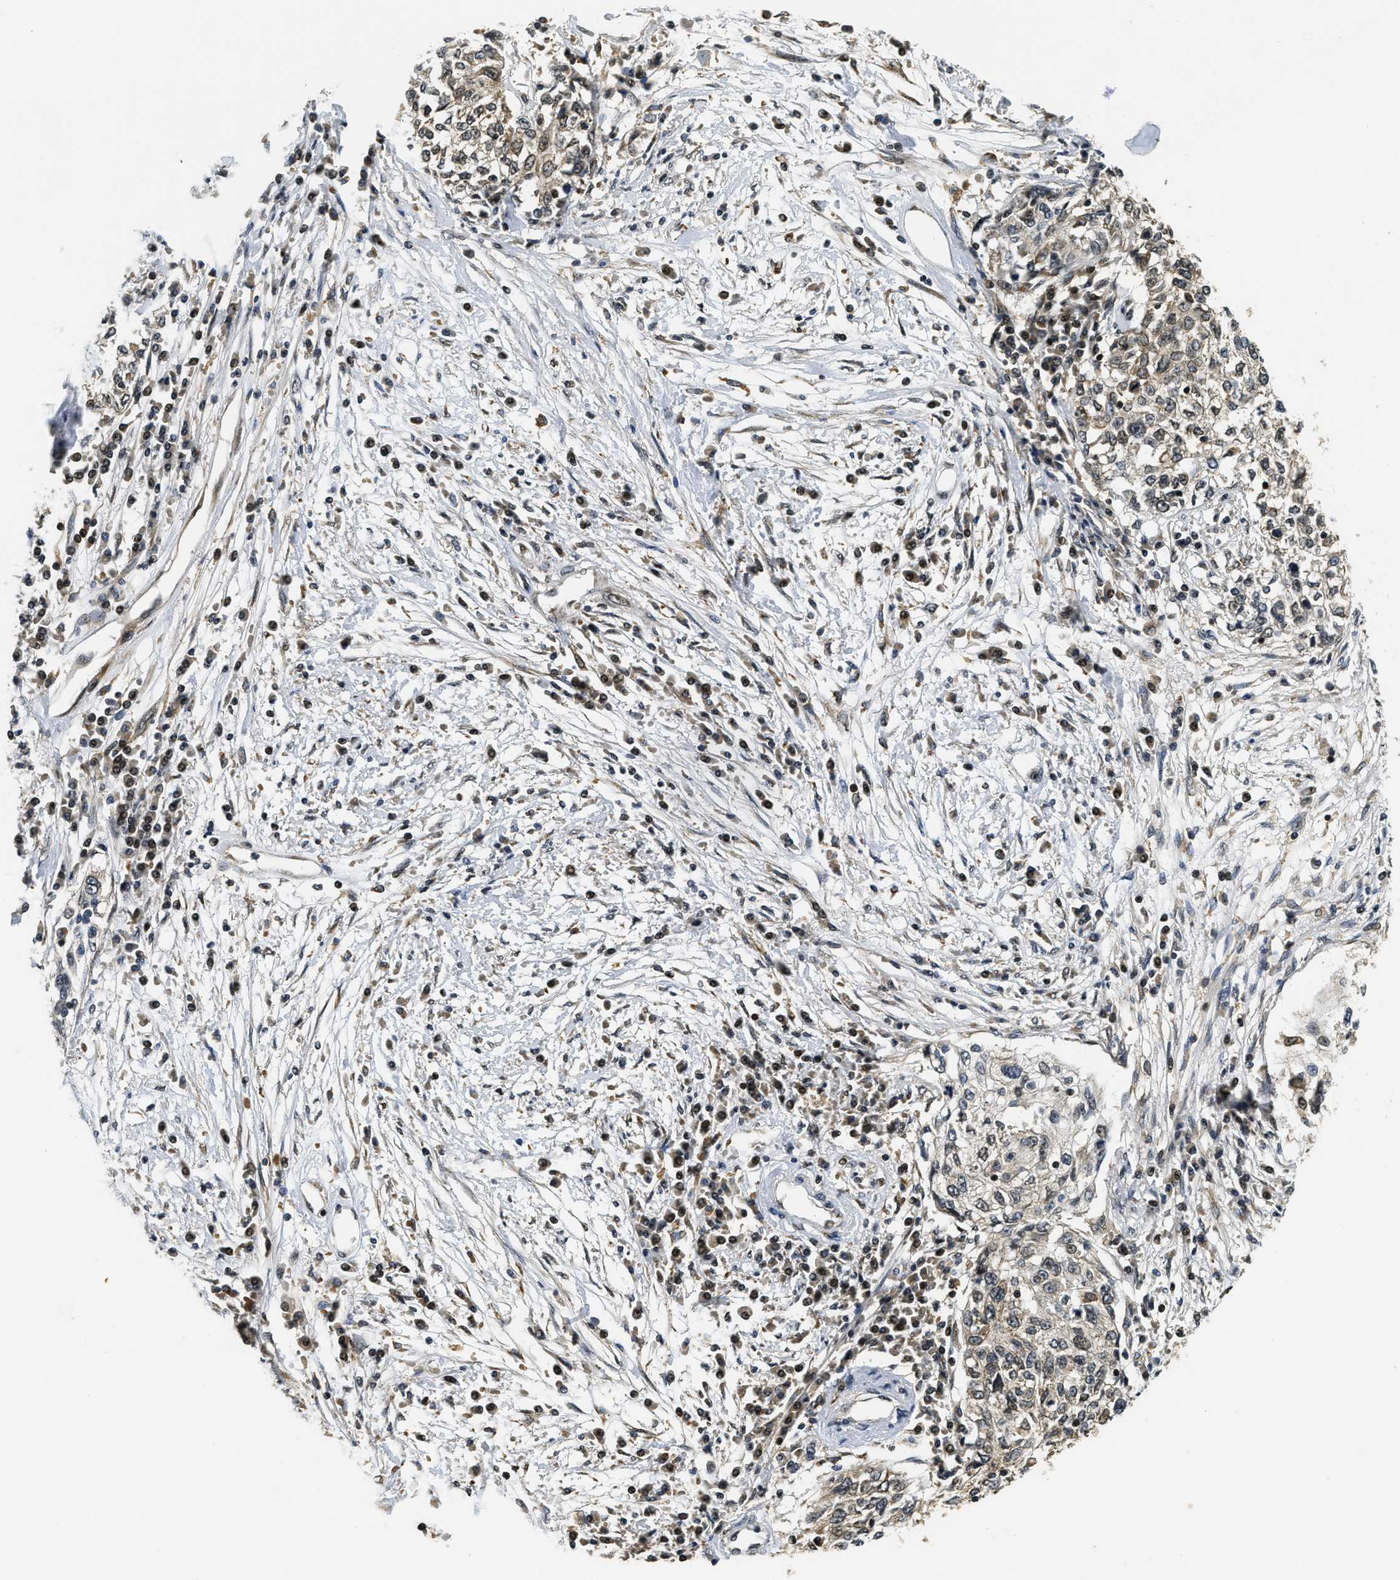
{"staining": {"intensity": "moderate", "quantity": "<25%", "location": "cytoplasmic/membranous,nuclear"}, "tissue": "cervical cancer", "cell_type": "Tumor cells", "image_type": "cancer", "snomed": [{"axis": "morphology", "description": "Squamous cell carcinoma, NOS"}, {"axis": "topography", "description": "Cervix"}], "caption": "Immunohistochemical staining of squamous cell carcinoma (cervical) reveals low levels of moderate cytoplasmic/membranous and nuclear protein positivity in approximately <25% of tumor cells.", "gene": "ADSL", "patient": {"sex": "female", "age": 57}}